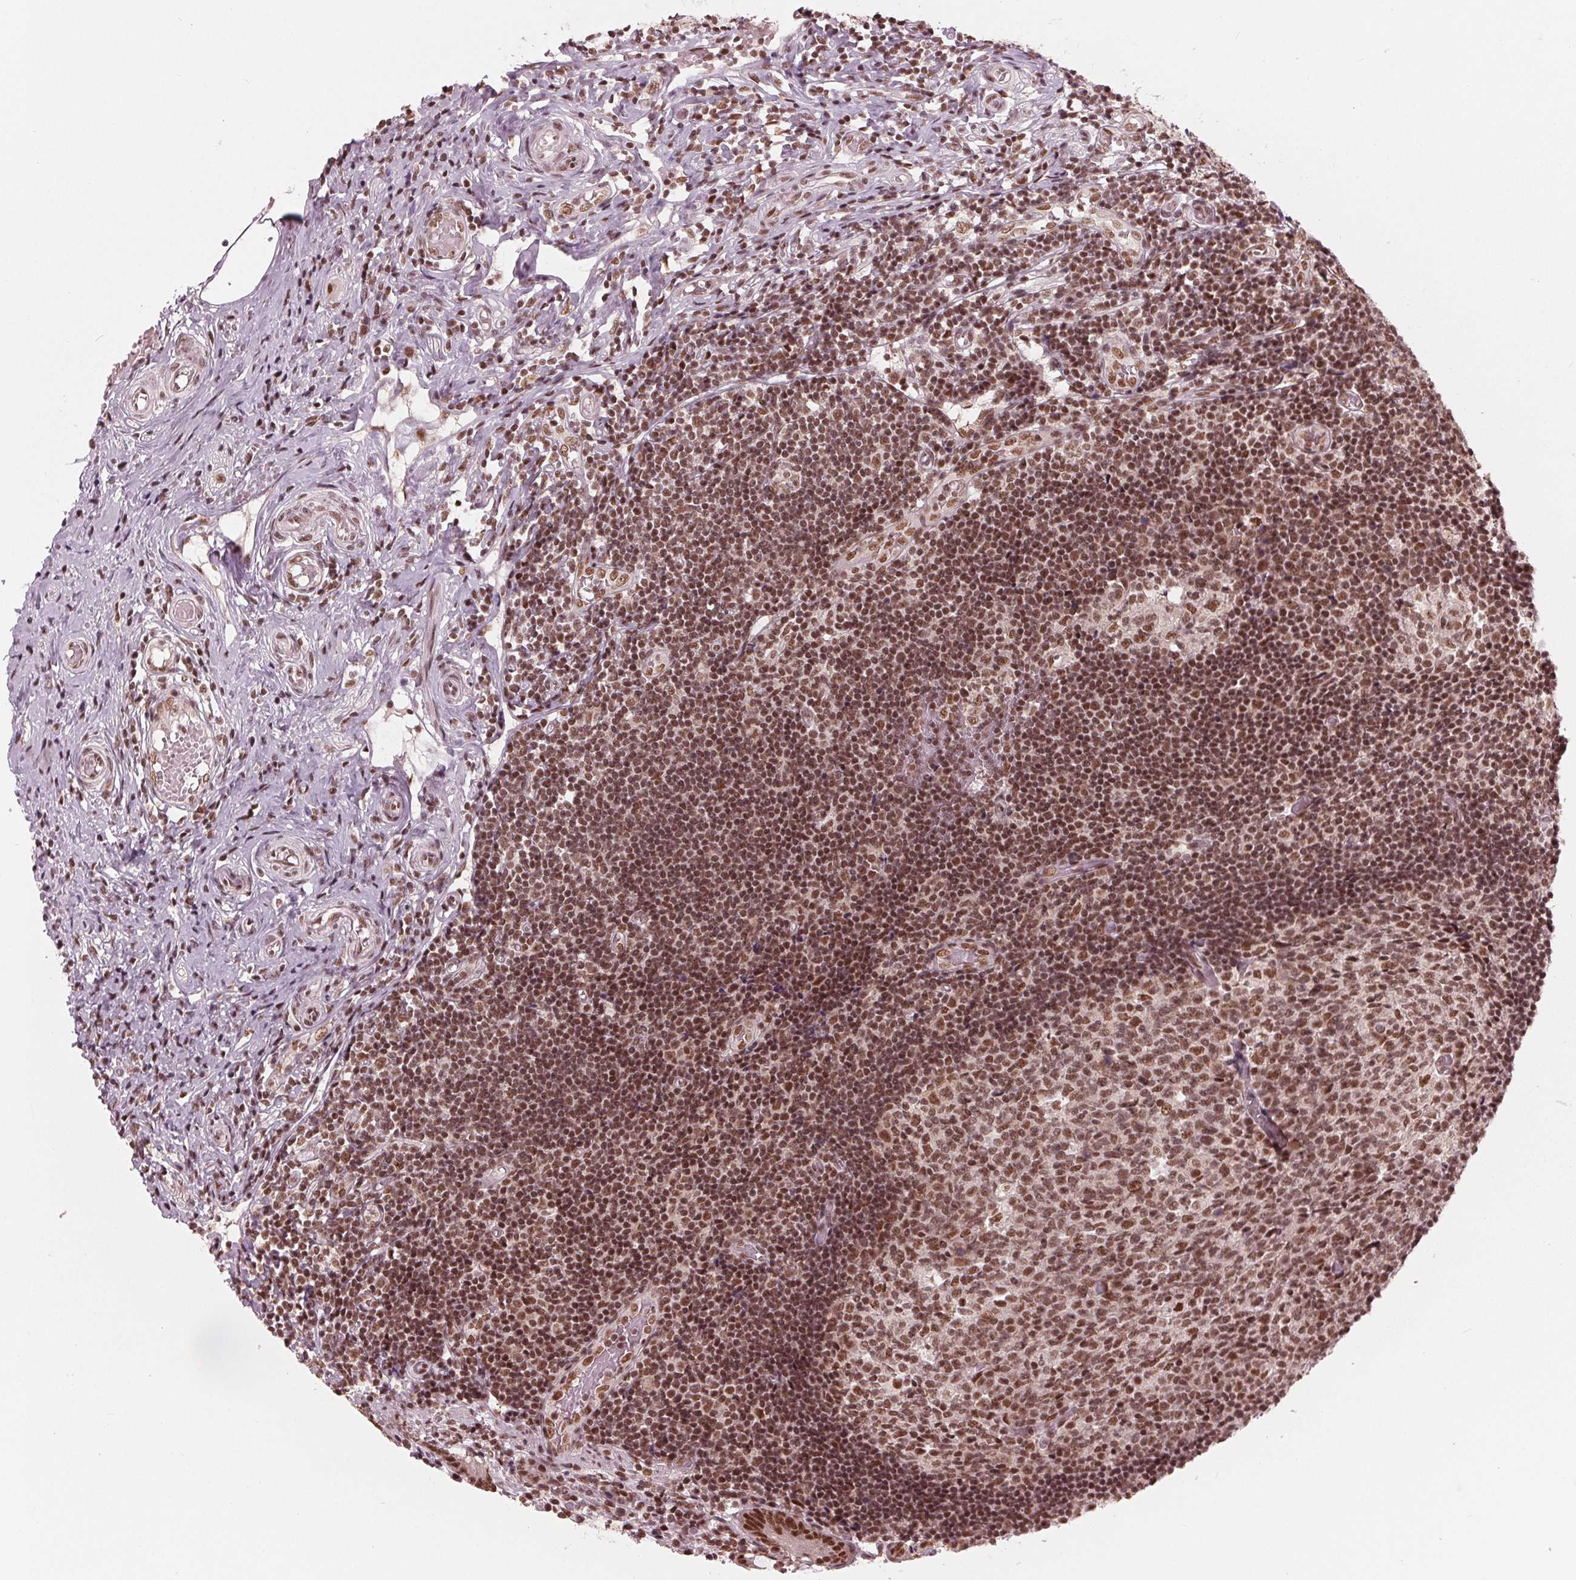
{"staining": {"intensity": "strong", "quantity": ">75%", "location": "cytoplasmic/membranous,nuclear"}, "tissue": "appendix", "cell_type": "Glandular cells", "image_type": "normal", "snomed": [{"axis": "morphology", "description": "Normal tissue, NOS"}, {"axis": "topography", "description": "Appendix"}], "caption": "Immunohistochemical staining of benign appendix exhibits strong cytoplasmic/membranous,nuclear protein positivity in approximately >75% of glandular cells. (Stains: DAB in brown, nuclei in blue, Microscopy: brightfield microscopy at high magnification).", "gene": "LSM2", "patient": {"sex": "female", "age": 32}}